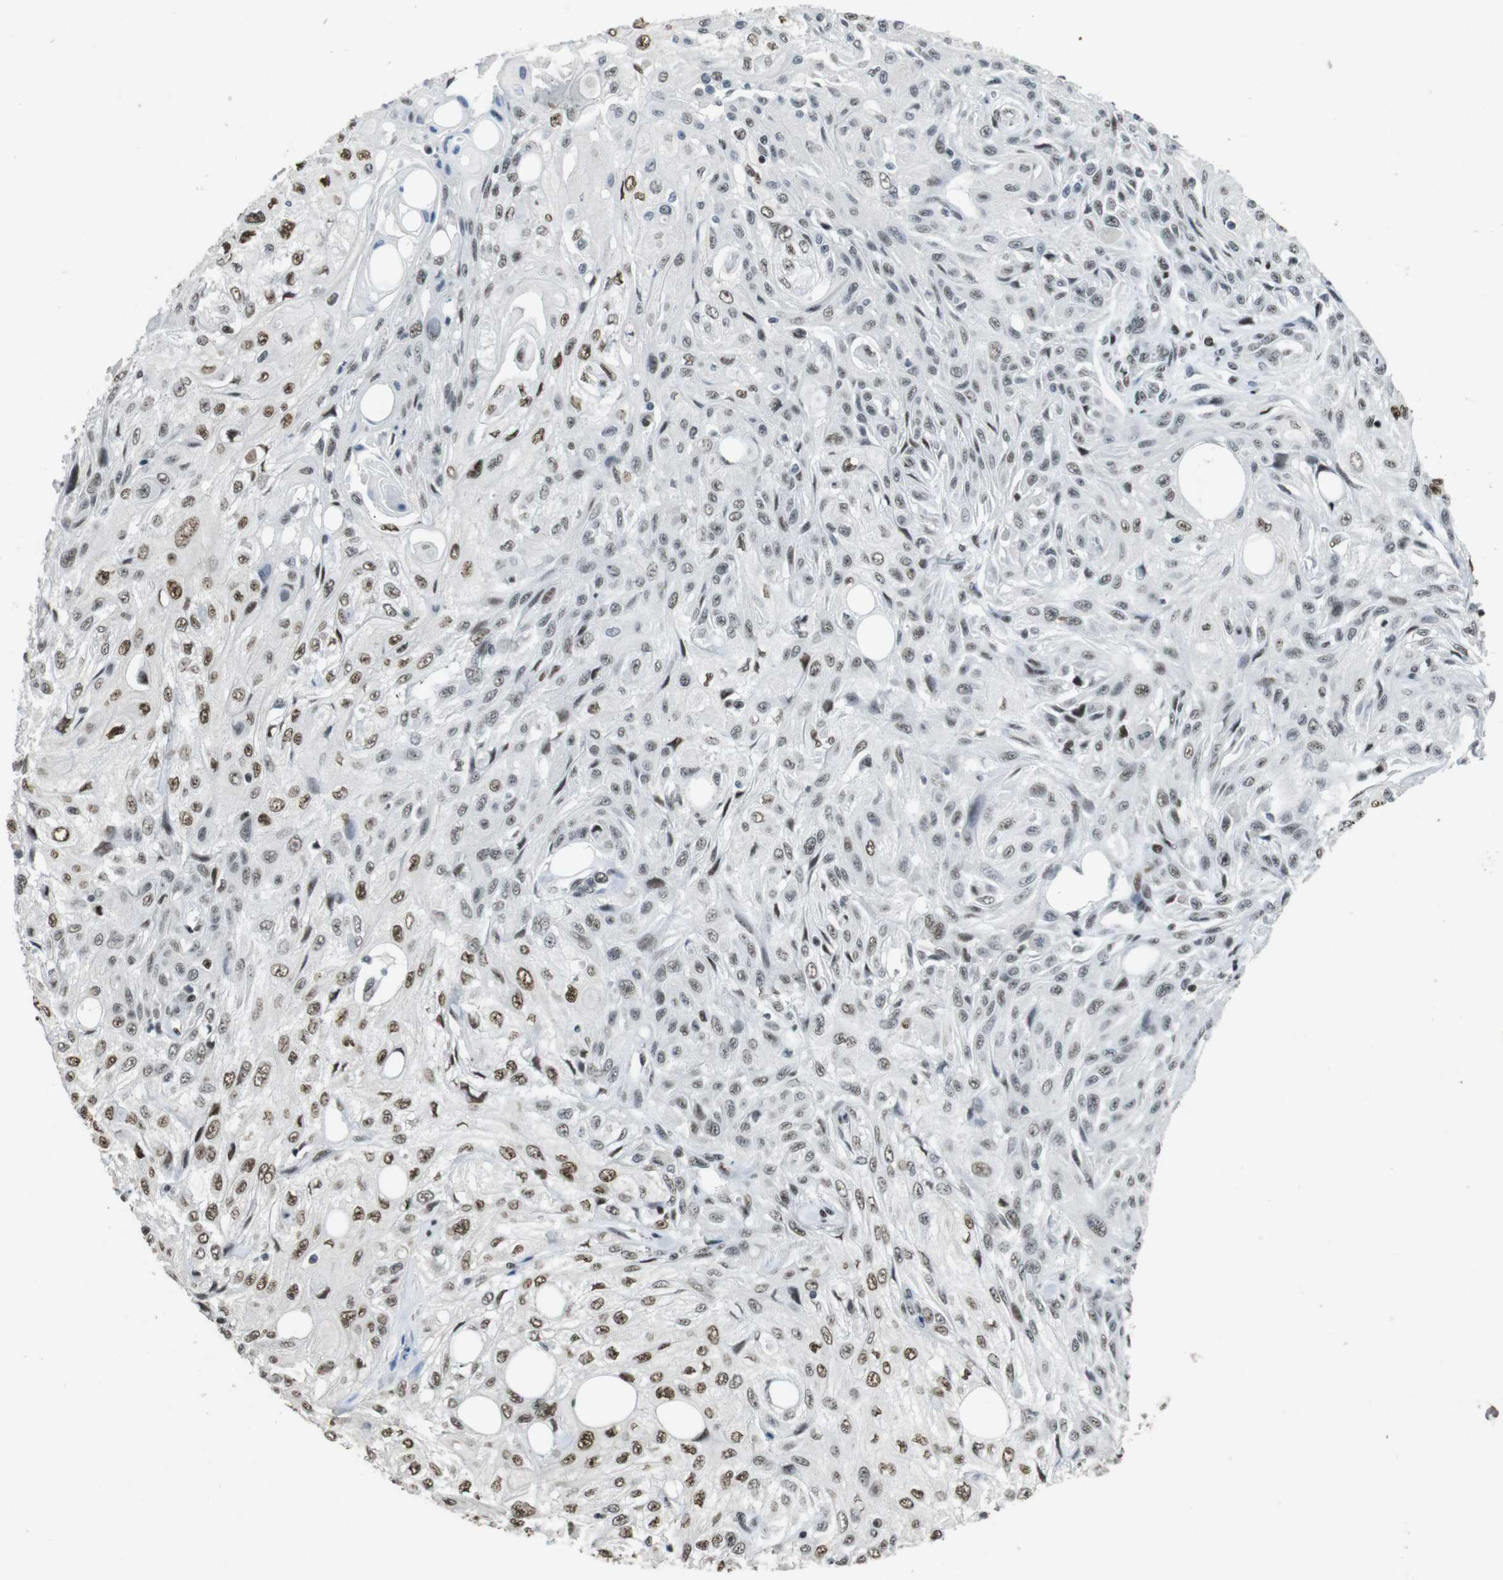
{"staining": {"intensity": "moderate", "quantity": "25%-75%", "location": "nuclear"}, "tissue": "skin cancer", "cell_type": "Tumor cells", "image_type": "cancer", "snomed": [{"axis": "morphology", "description": "Squamous cell carcinoma, NOS"}, {"axis": "topography", "description": "Skin"}], "caption": "Immunohistochemistry photomicrograph of human skin cancer stained for a protein (brown), which shows medium levels of moderate nuclear staining in approximately 25%-75% of tumor cells.", "gene": "CSNK2B", "patient": {"sex": "male", "age": 75}}